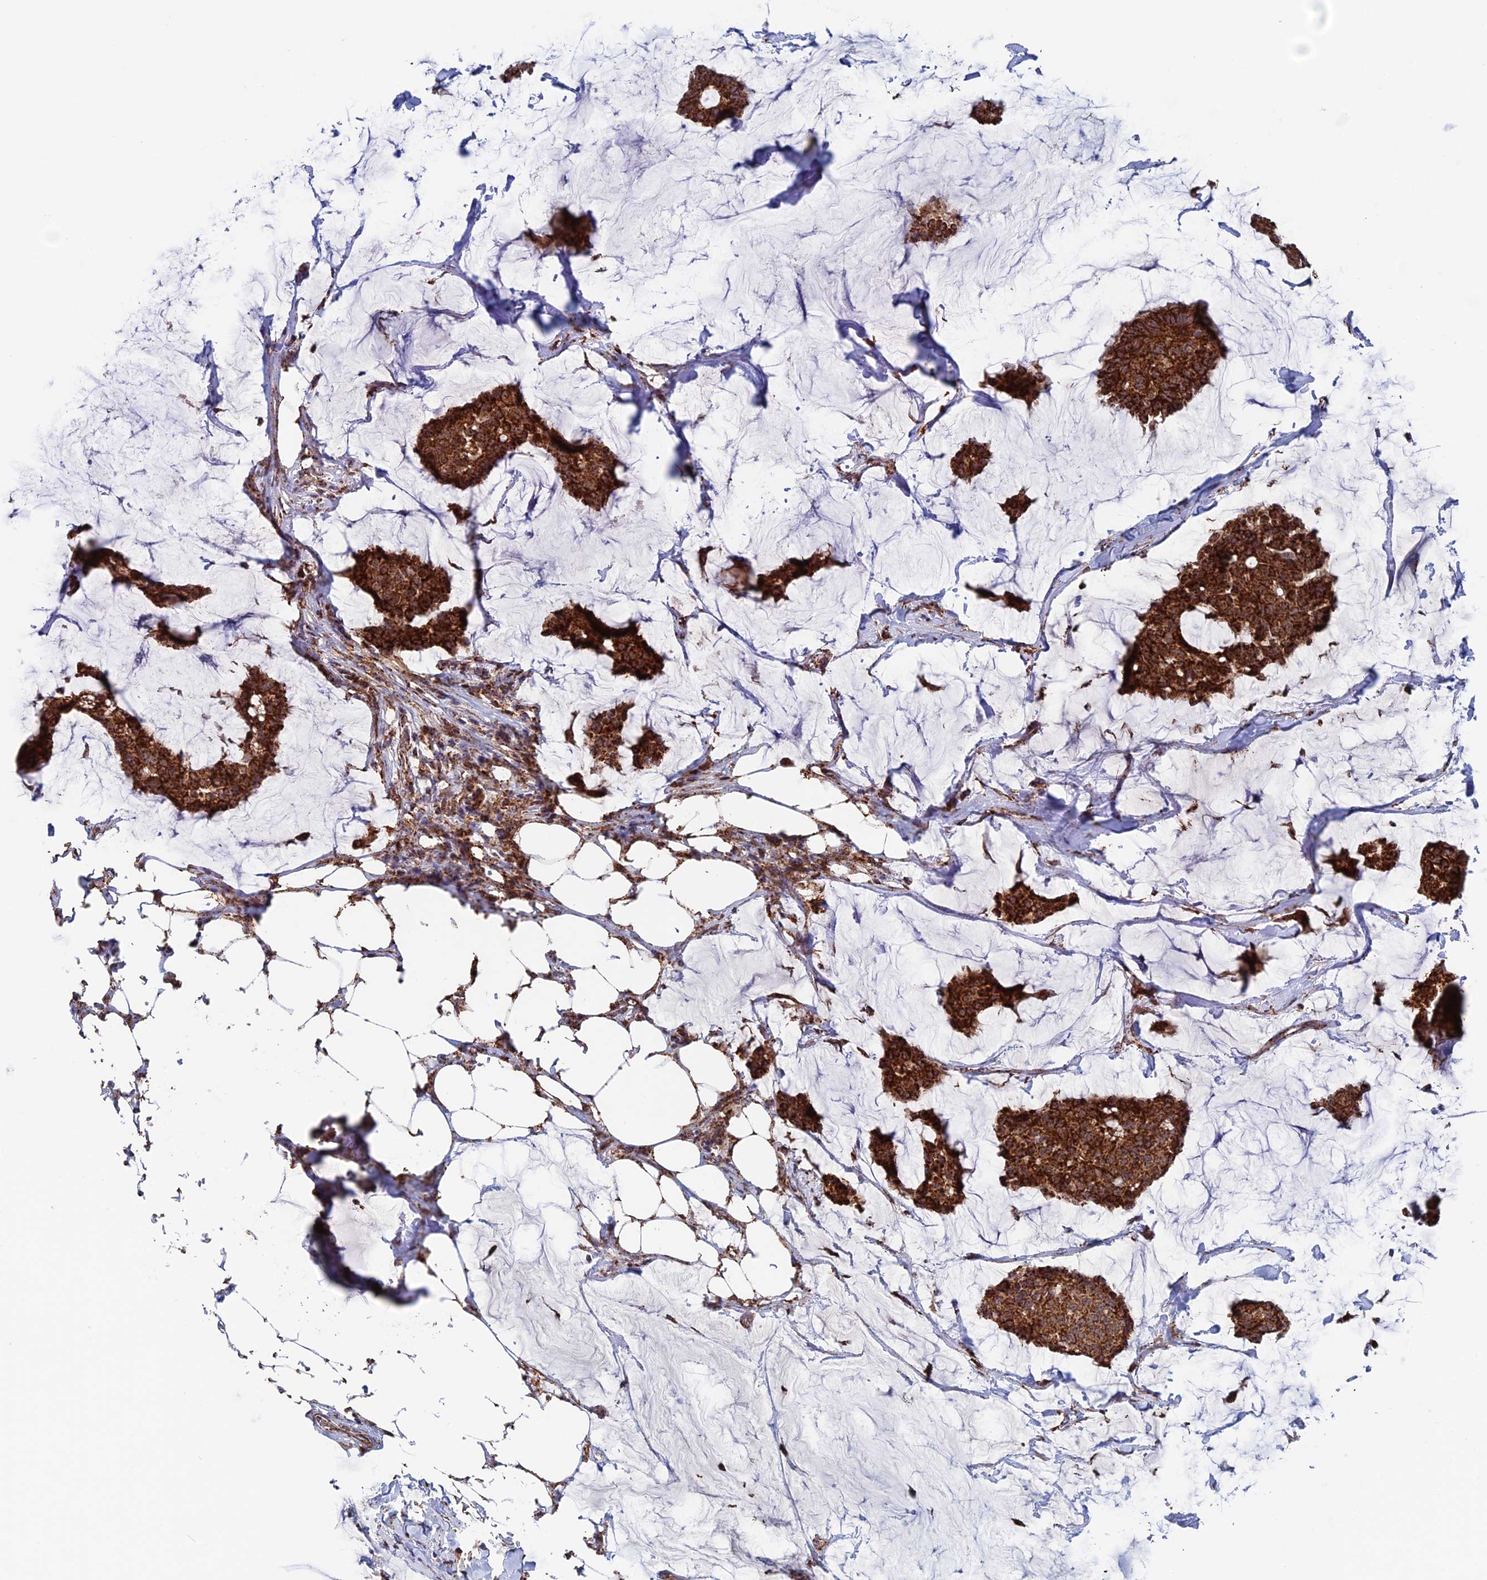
{"staining": {"intensity": "strong", "quantity": ">75%", "location": "cytoplasmic/membranous"}, "tissue": "breast cancer", "cell_type": "Tumor cells", "image_type": "cancer", "snomed": [{"axis": "morphology", "description": "Duct carcinoma"}, {"axis": "topography", "description": "Breast"}], "caption": "A high-resolution image shows immunohistochemistry (IHC) staining of breast cancer, which reveals strong cytoplasmic/membranous expression in about >75% of tumor cells.", "gene": "DTYMK", "patient": {"sex": "female", "age": 93}}